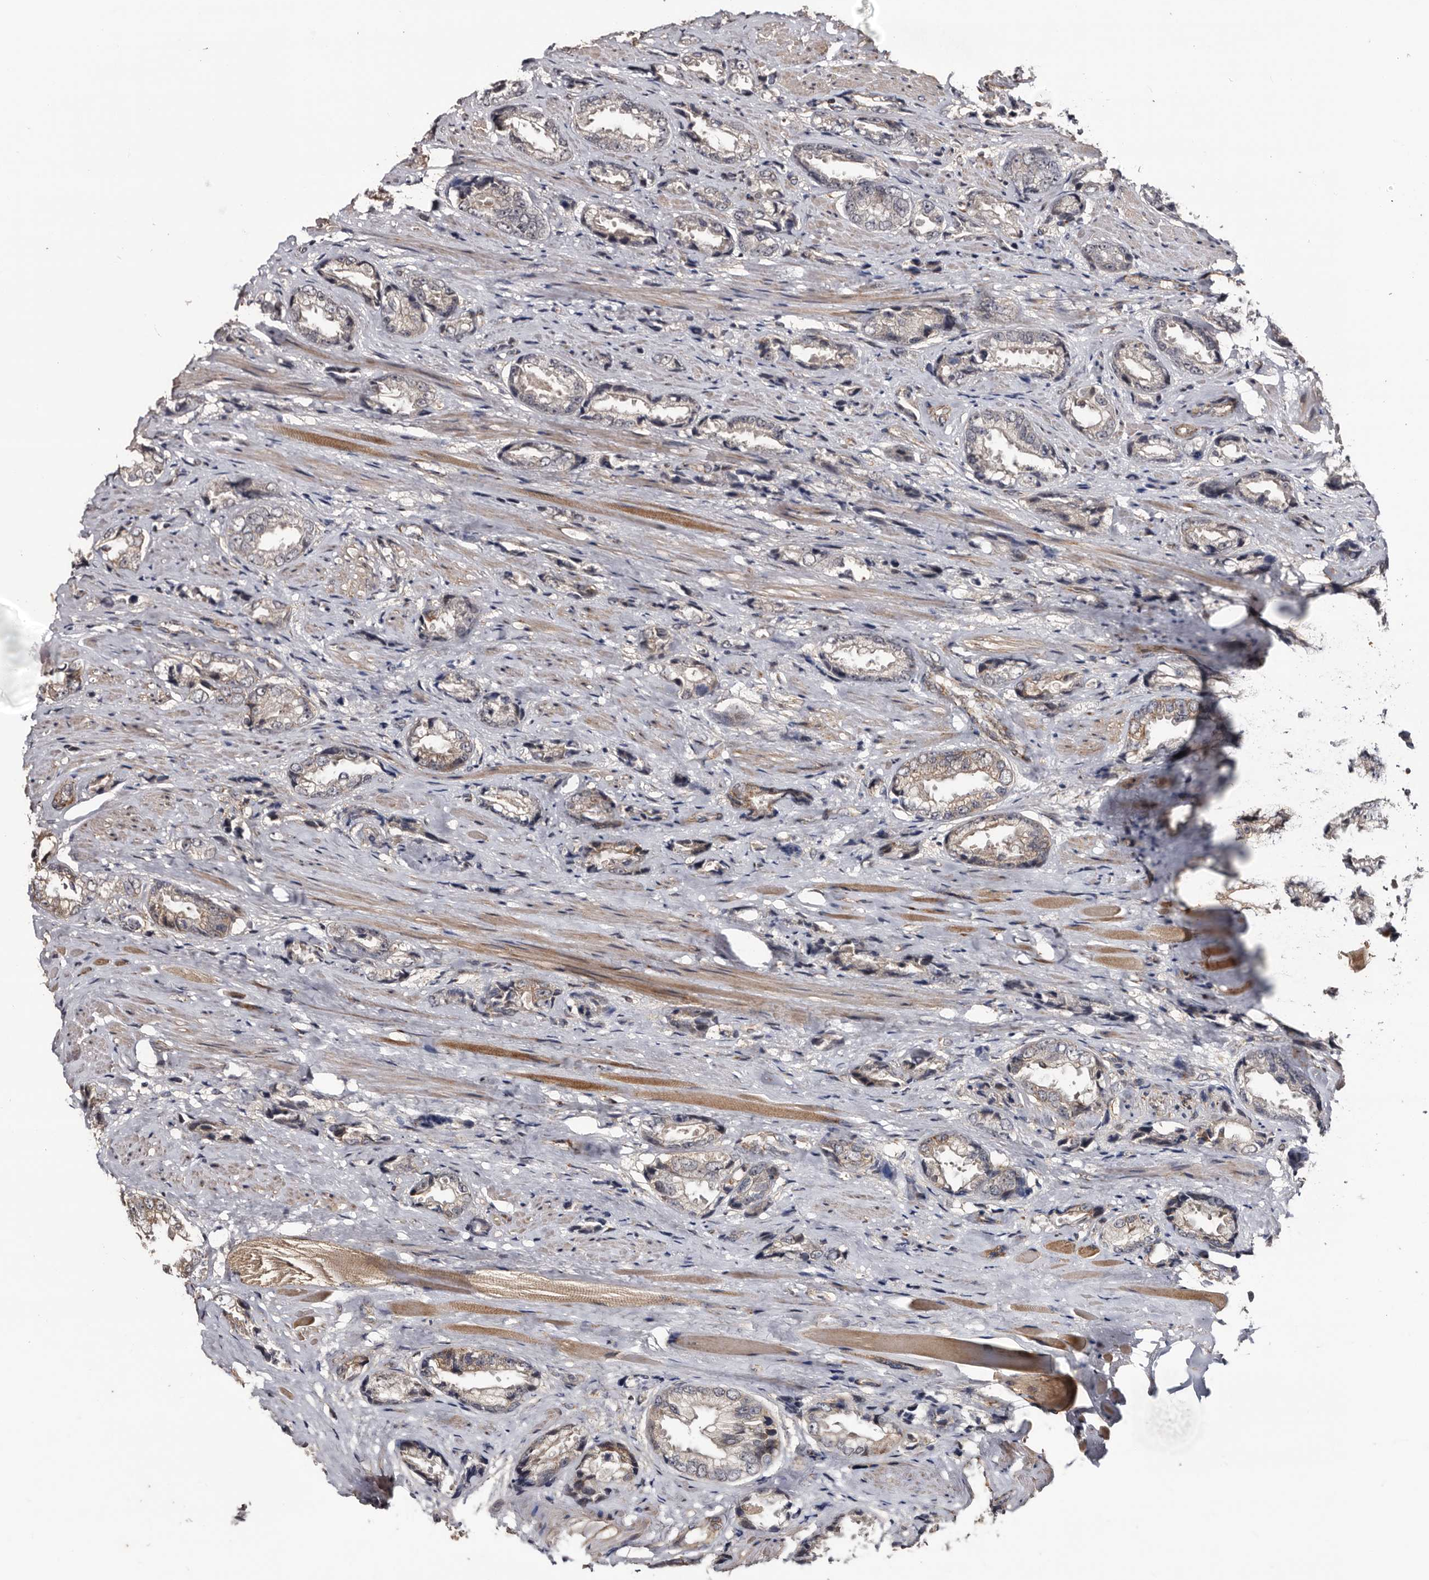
{"staining": {"intensity": "weak", "quantity": "<25%", "location": "cytoplasmic/membranous"}, "tissue": "prostate cancer", "cell_type": "Tumor cells", "image_type": "cancer", "snomed": [{"axis": "morphology", "description": "Adenocarcinoma, High grade"}, {"axis": "topography", "description": "Prostate"}], "caption": "Micrograph shows no significant protein staining in tumor cells of prostate adenocarcinoma (high-grade). (DAB (3,3'-diaminobenzidine) immunohistochemistry with hematoxylin counter stain).", "gene": "ARMCX2", "patient": {"sex": "male", "age": 61}}